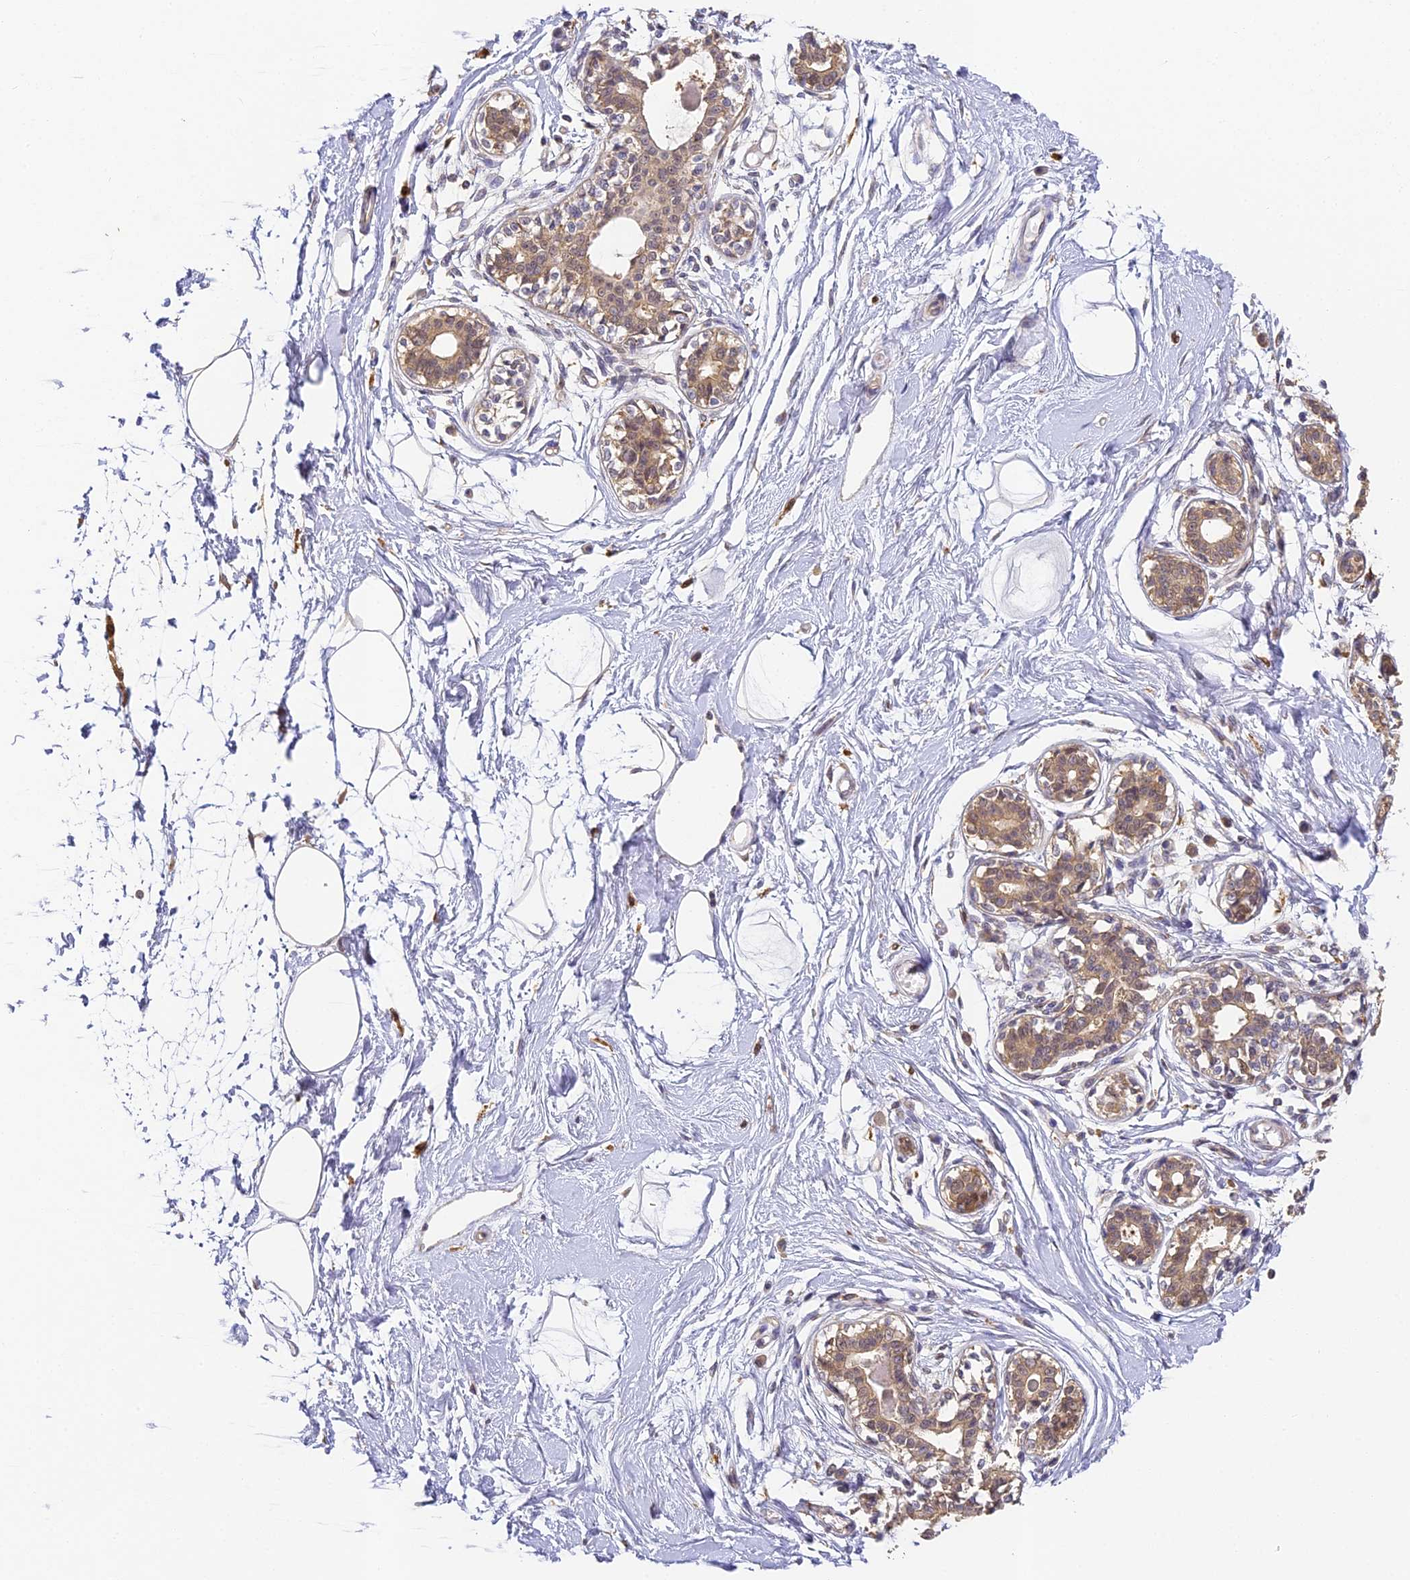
{"staining": {"intensity": "negative", "quantity": "none", "location": "none"}, "tissue": "breast", "cell_type": "Adipocytes", "image_type": "normal", "snomed": [{"axis": "morphology", "description": "Normal tissue, NOS"}, {"axis": "topography", "description": "Breast"}], "caption": "Histopathology image shows no protein staining in adipocytes of unremarkable breast.", "gene": "YAE1", "patient": {"sex": "female", "age": 45}}